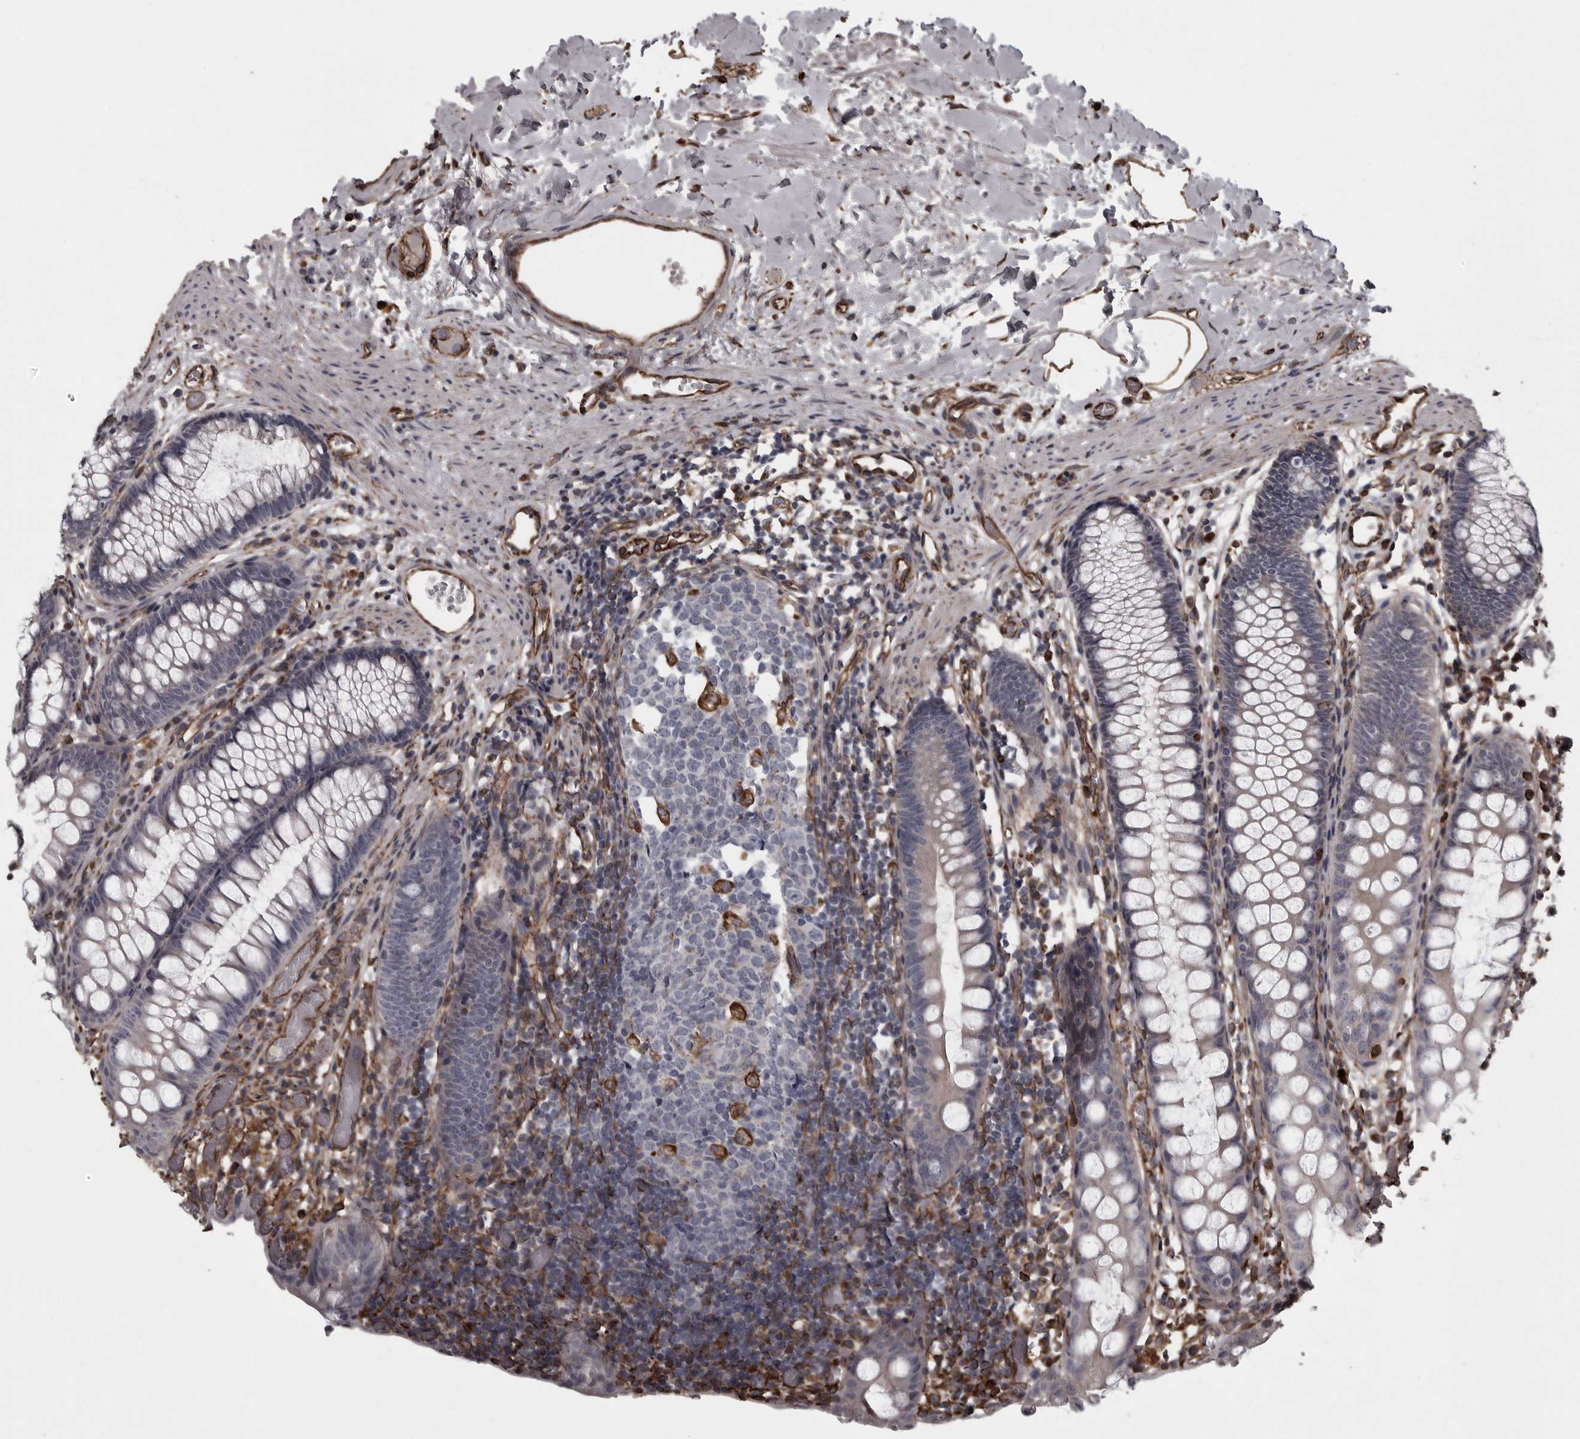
{"staining": {"intensity": "strong", "quantity": ">75%", "location": "cytoplasmic/membranous"}, "tissue": "colon", "cell_type": "Endothelial cells", "image_type": "normal", "snomed": [{"axis": "morphology", "description": "Normal tissue, NOS"}, {"axis": "topography", "description": "Colon"}], "caption": "DAB immunohistochemical staining of unremarkable colon reveals strong cytoplasmic/membranous protein expression in approximately >75% of endothelial cells.", "gene": "FAAP100", "patient": {"sex": "male", "age": 14}}